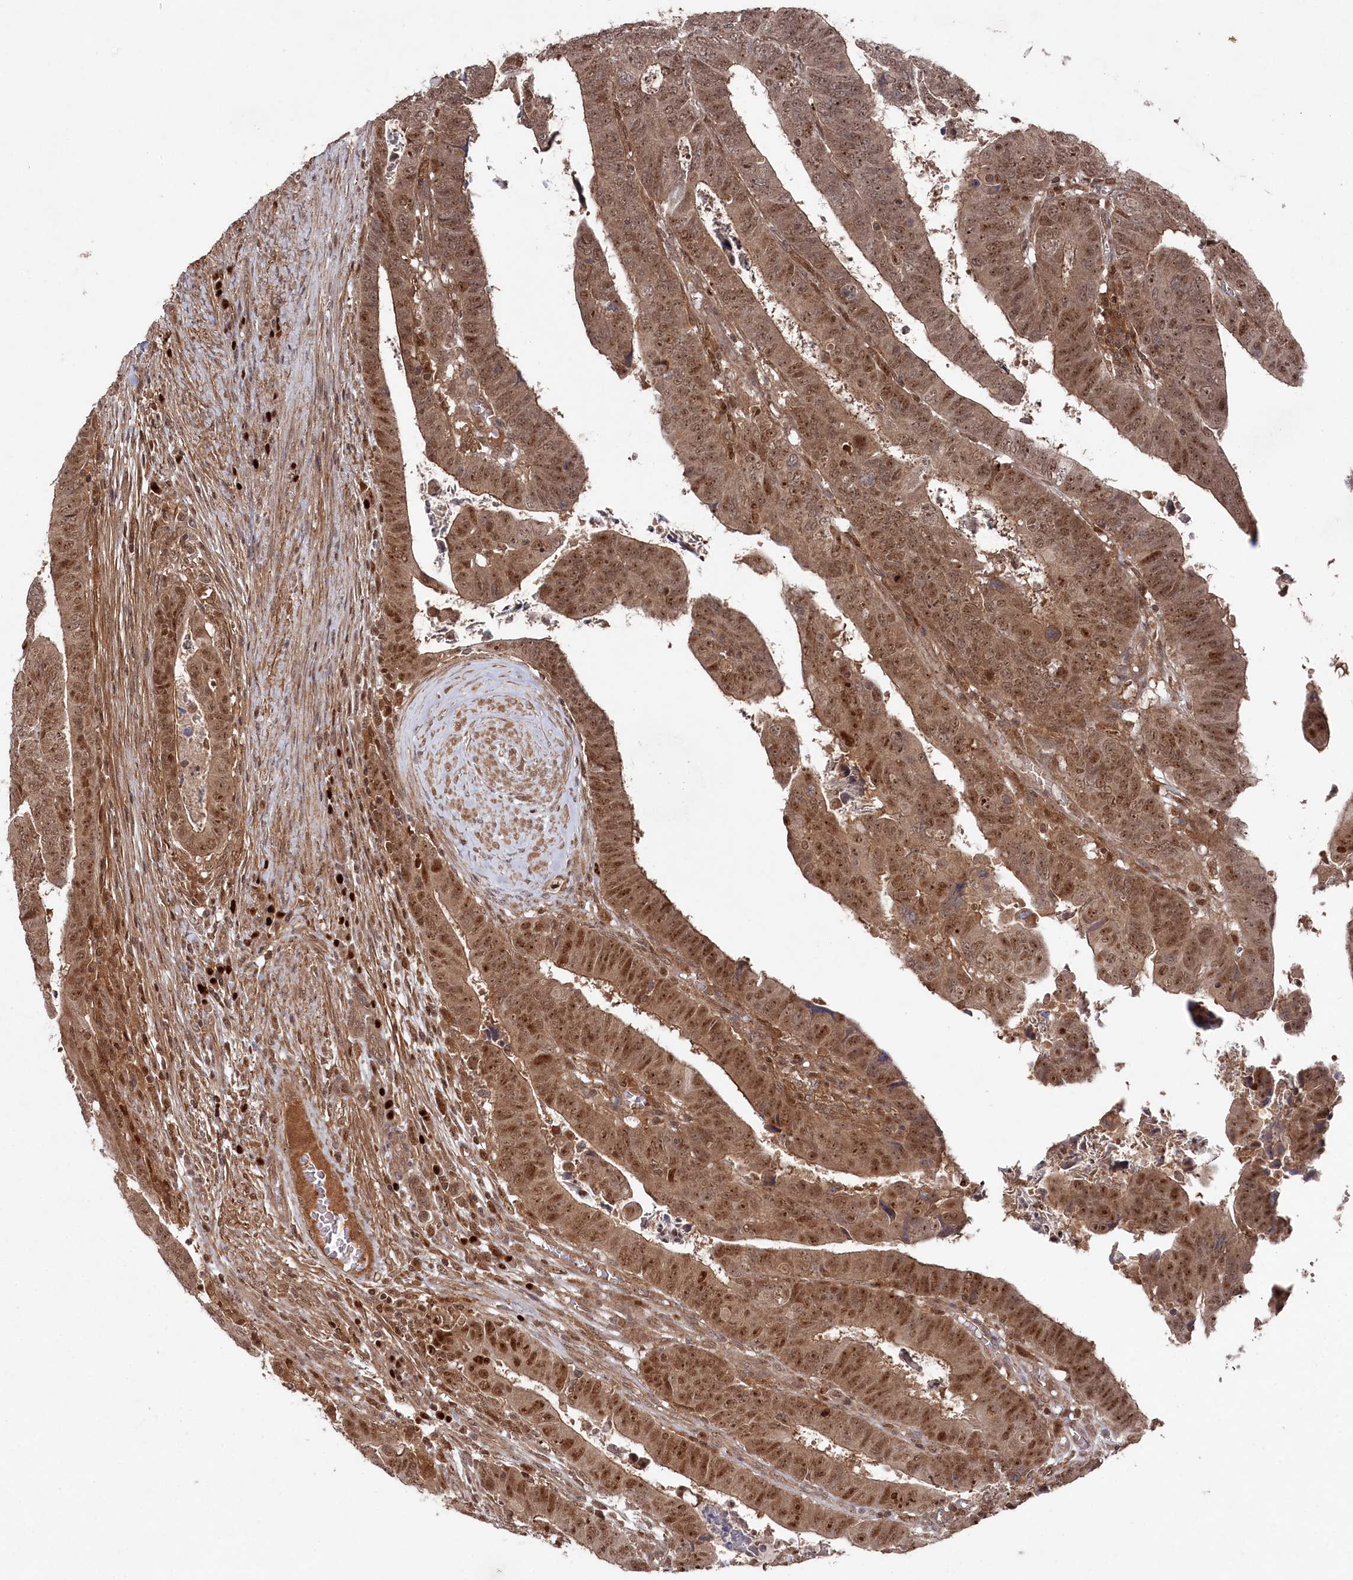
{"staining": {"intensity": "moderate", "quantity": ">75%", "location": "cytoplasmic/membranous,nuclear"}, "tissue": "colorectal cancer", "cell_type": "Tumor cells", "image_type": "cancer", "snomed": [{"axis": "morphology", "description": "Normal tissue, NOS"}, {"axis": "morphology", "description": "Adenocarcinoma, NOS"}, {"axis": "topography", "description": "Rectum"}], "caption": "This image displays colorectal cancer (adenocarcinoma) stained with immunohistochemistry (IHC) to label a protein in brown. The cytoplasmic/membranous and nuclear of tumor cells show moderate positivity for the protein. Nuclei are counter-stained blue.", "gene": "BORCS7", "patient": {"sex": "female", "age": 65}}